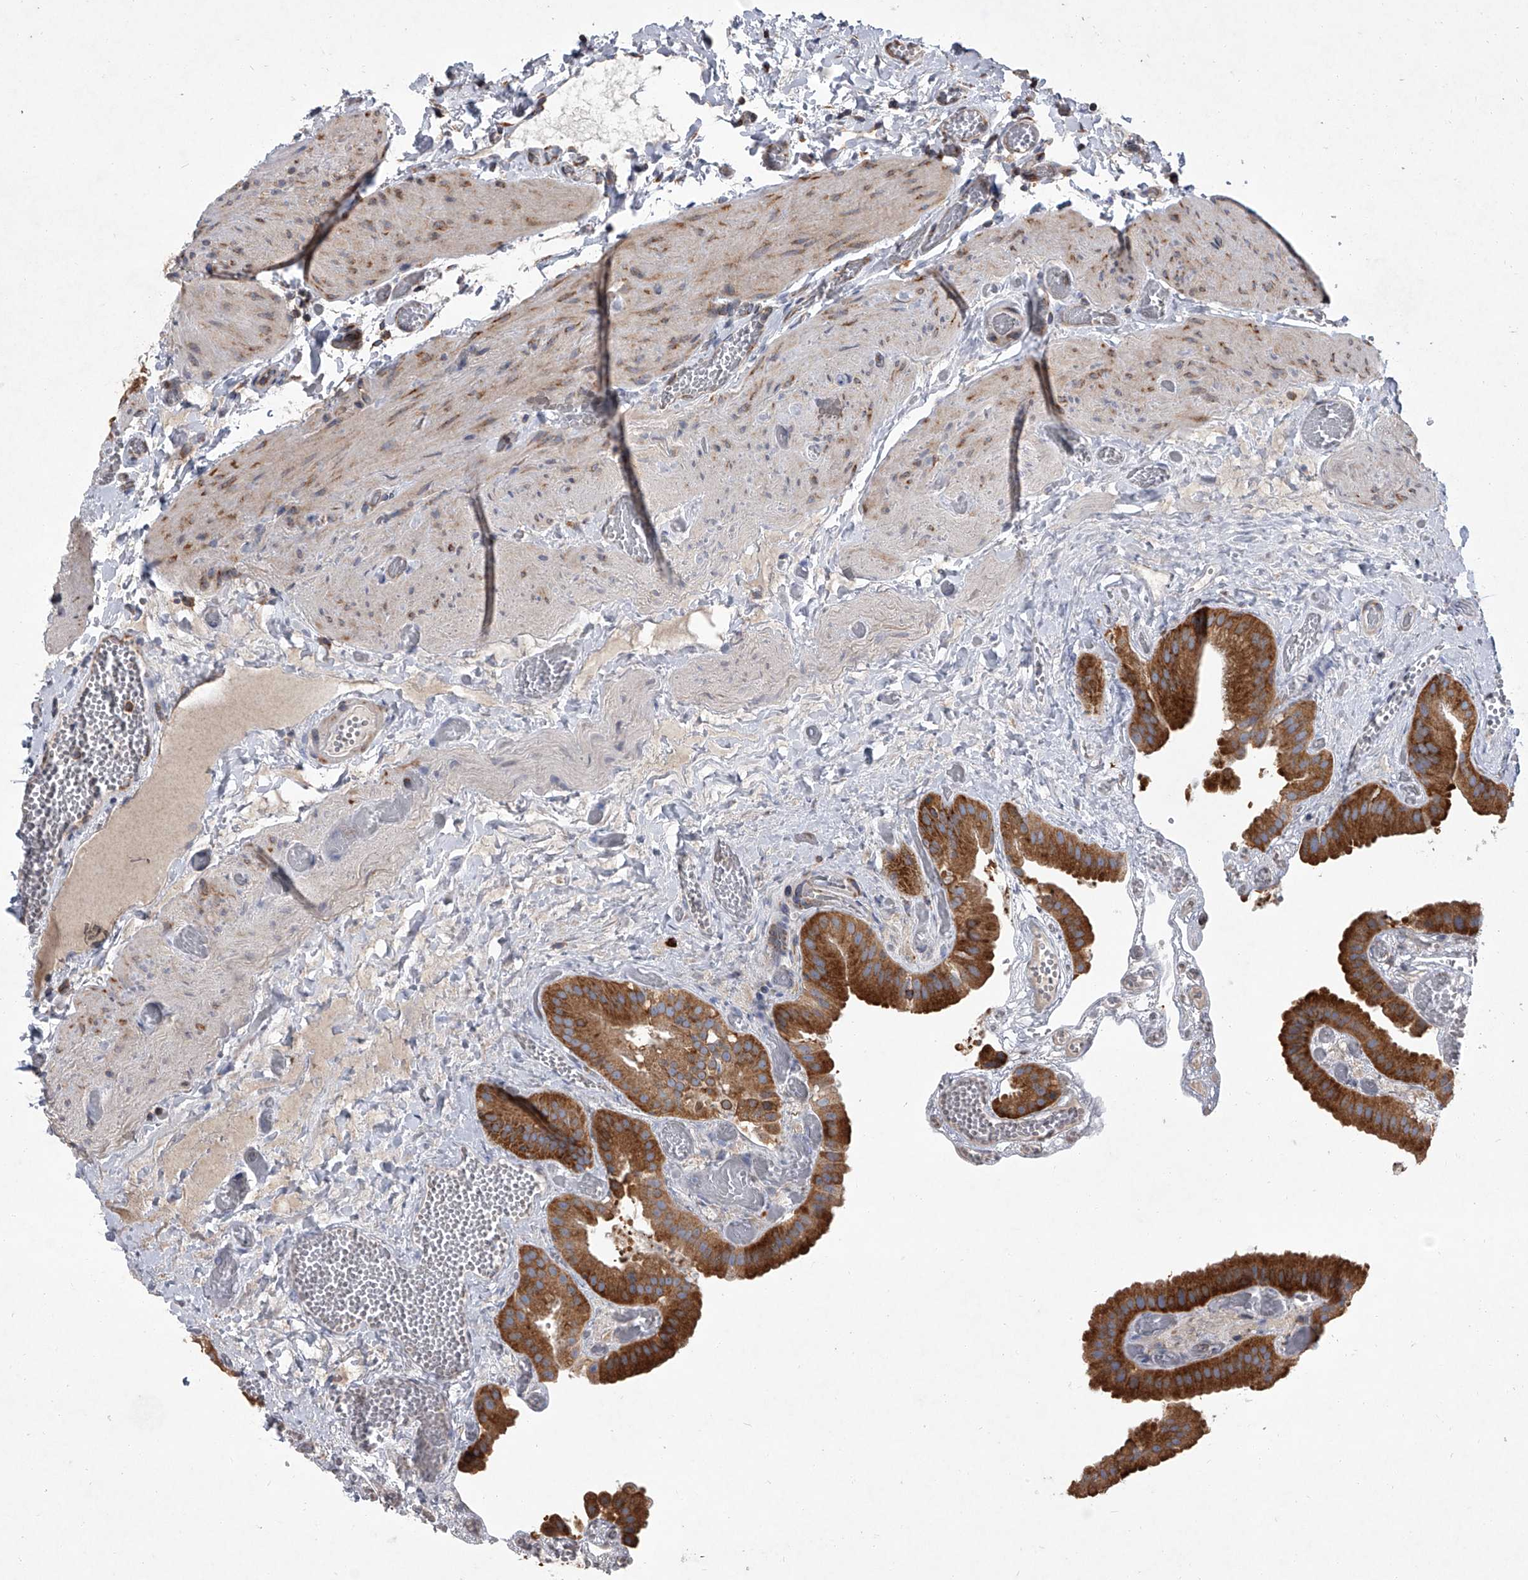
{"staining": {"intensity": "strong", "quantity": ">75%", "location": "cytoplasmic/membranous"}, "tissue": "gallbladder", "cell_type": "Glandular cells", "image_type": "normal", "snomed": [{"axis": "morphology", "description": "Normal tissue, NOS"}, {"axis": "topography", "description": "Gallbladder"}], "caption": "The immunohistochemical stain highlights strong cytoplasmic/membranous staining in glandular cells of benign gallbladder.", "gene": "EIF2S2", "patient": {"sex": "female", "age": 64}}